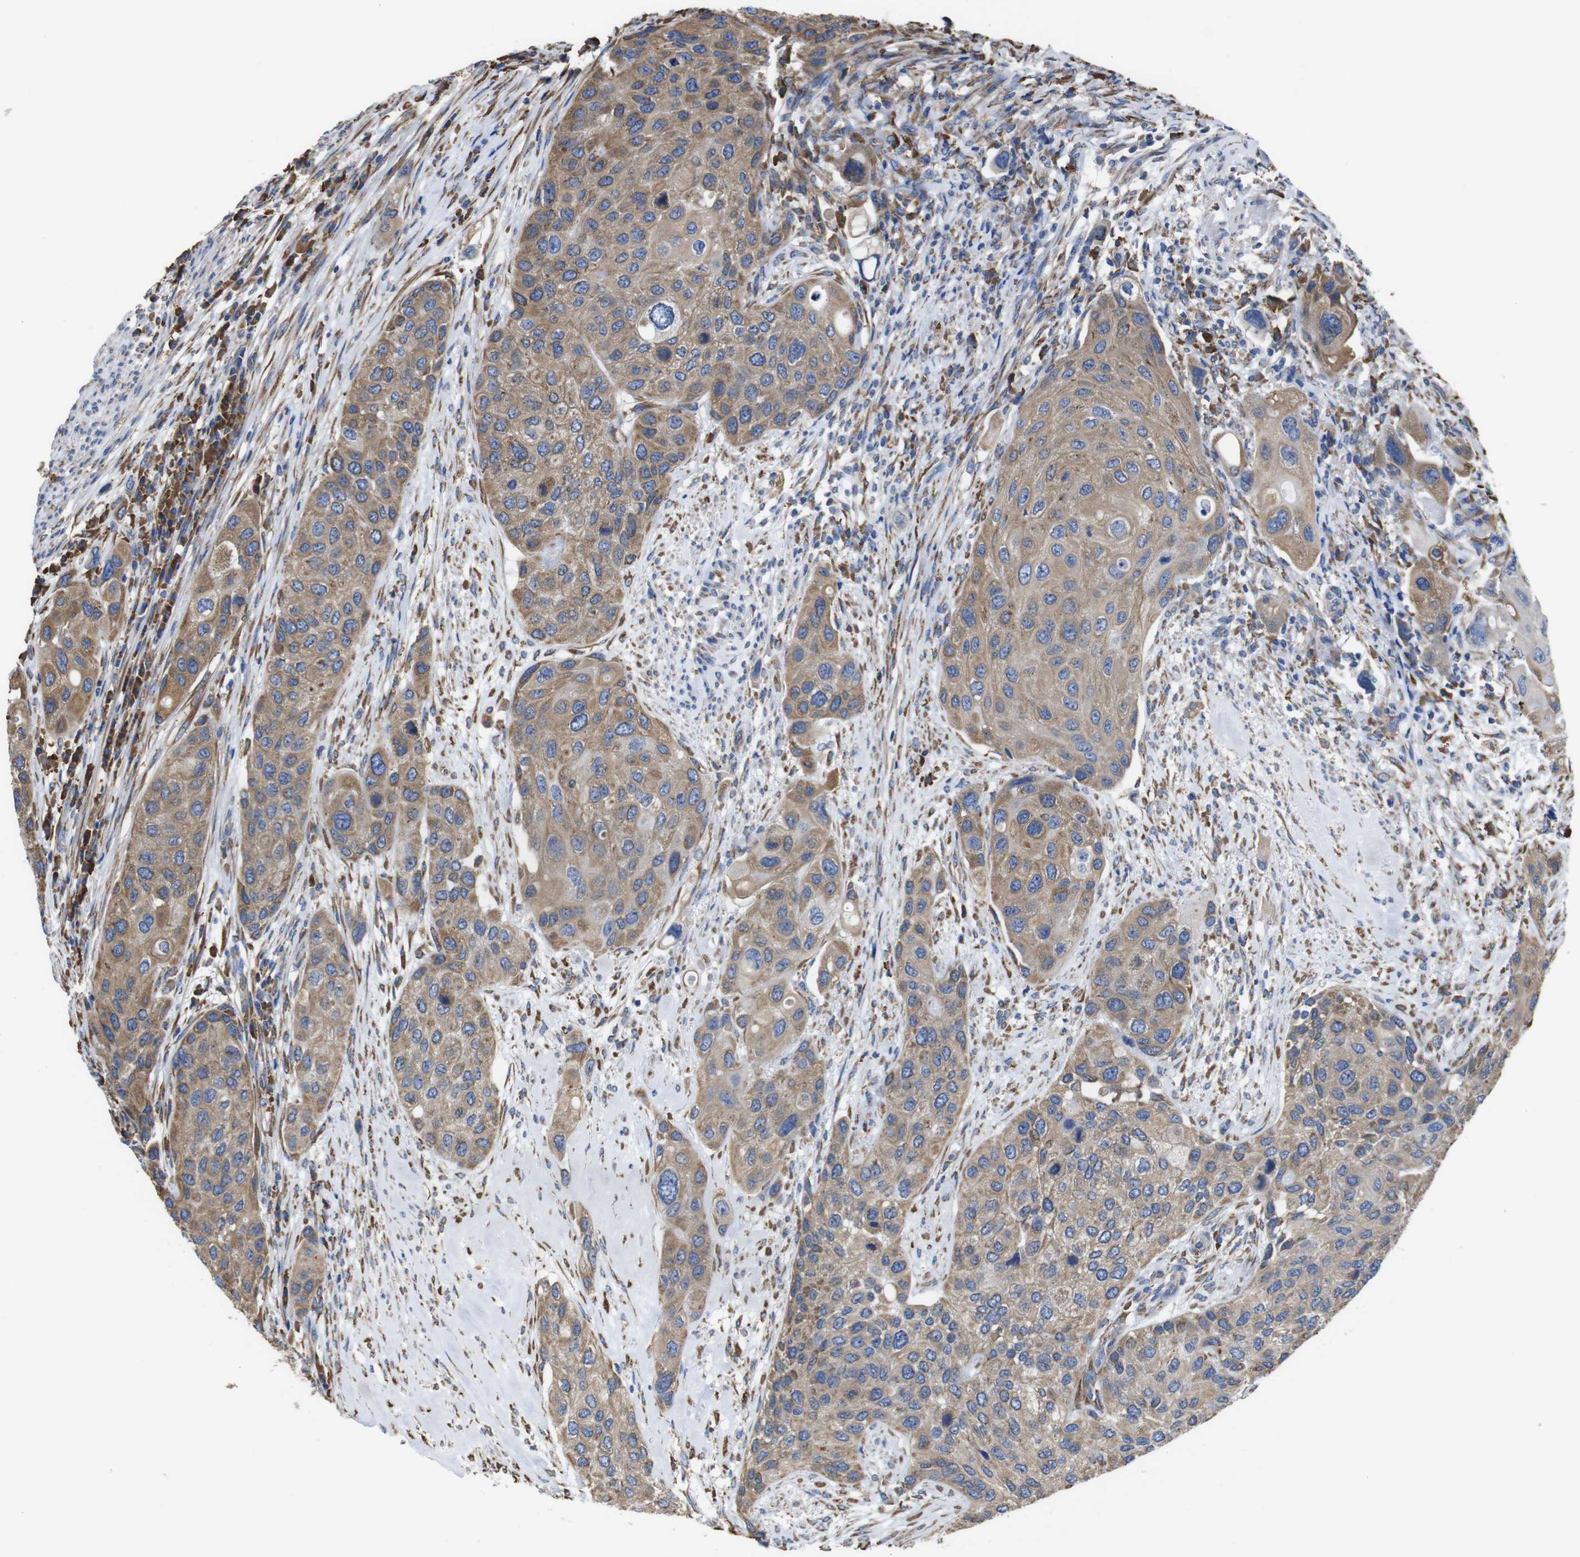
{"staining": {"intensity": "moderate", "quantity": ">75%", "location": "cytoplasmic/membranous"}, "tissue": "urothelial cancer", "cell_type": "Tumor cells", "image_type": "cancer", "snomed": [{"axis": "morphology", "description": "Urothelial carcinoma, High grade"}, {"axis": "topography", "description": "Urinary bladder"}], "caption": "Immunohistochemical staining of high-grade urothelial carcinoma exhibits moderate cytoplasmic/membranous protein positivity in about >75% of tumor cells.", "gene": "PPIB", "patient": {"sex": "female", "age": 56}}